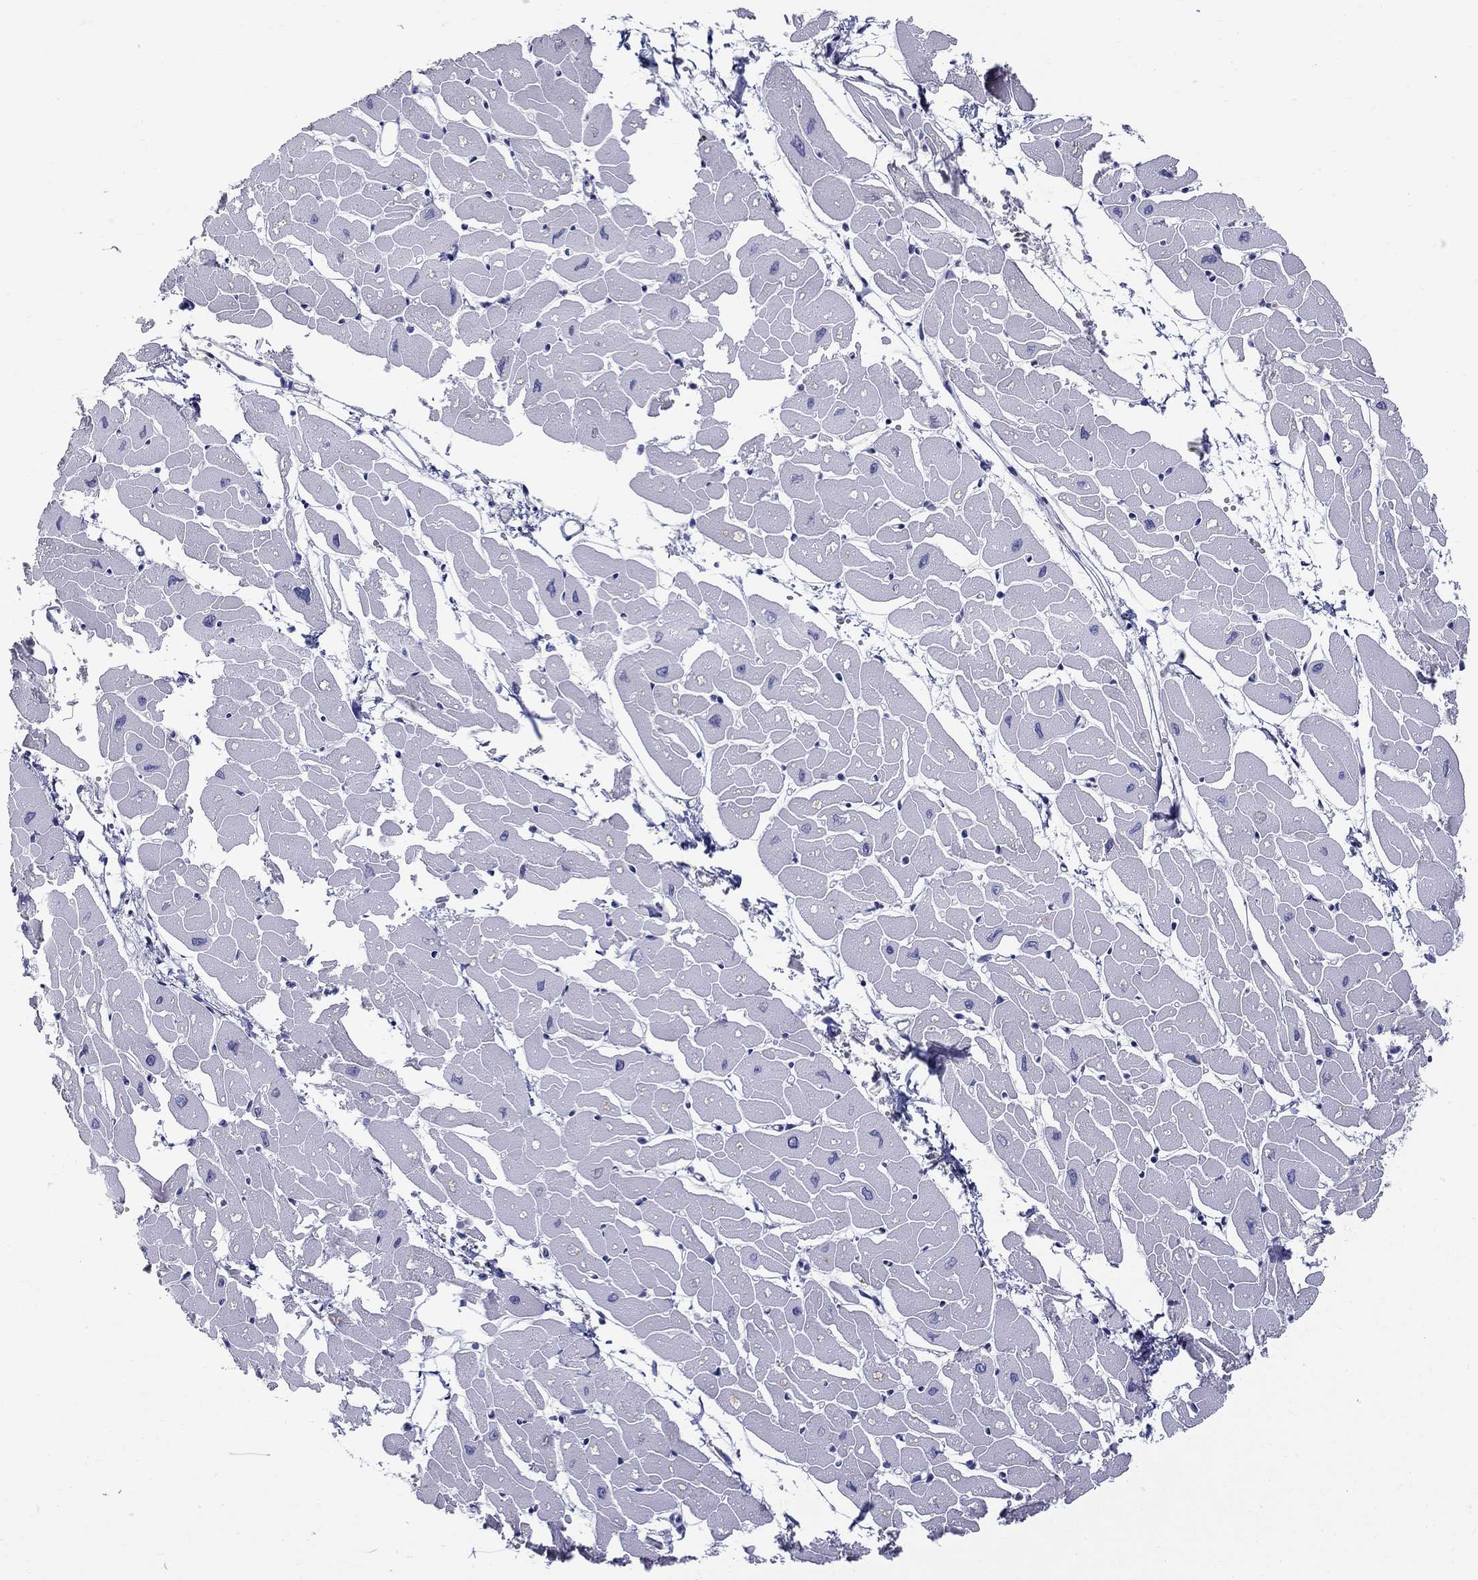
{"staining": {"intensity": "negative", "quantity": "none", "location": "none"}, "tissue": "heart muscle", "cell_type": "Cardiomyocytes", "image_type": "normal", "snomed": [{"axis": "morphology", "description": "Normal tissue, NOS"}, {"axis": "topography", "description": "Heart"}], "caption": "The histopathology image displays no significant expression in cardiomyocytes of heart muscle.", "gene": "QRFPR", "patient": {"sex": "male", "age": 57}}